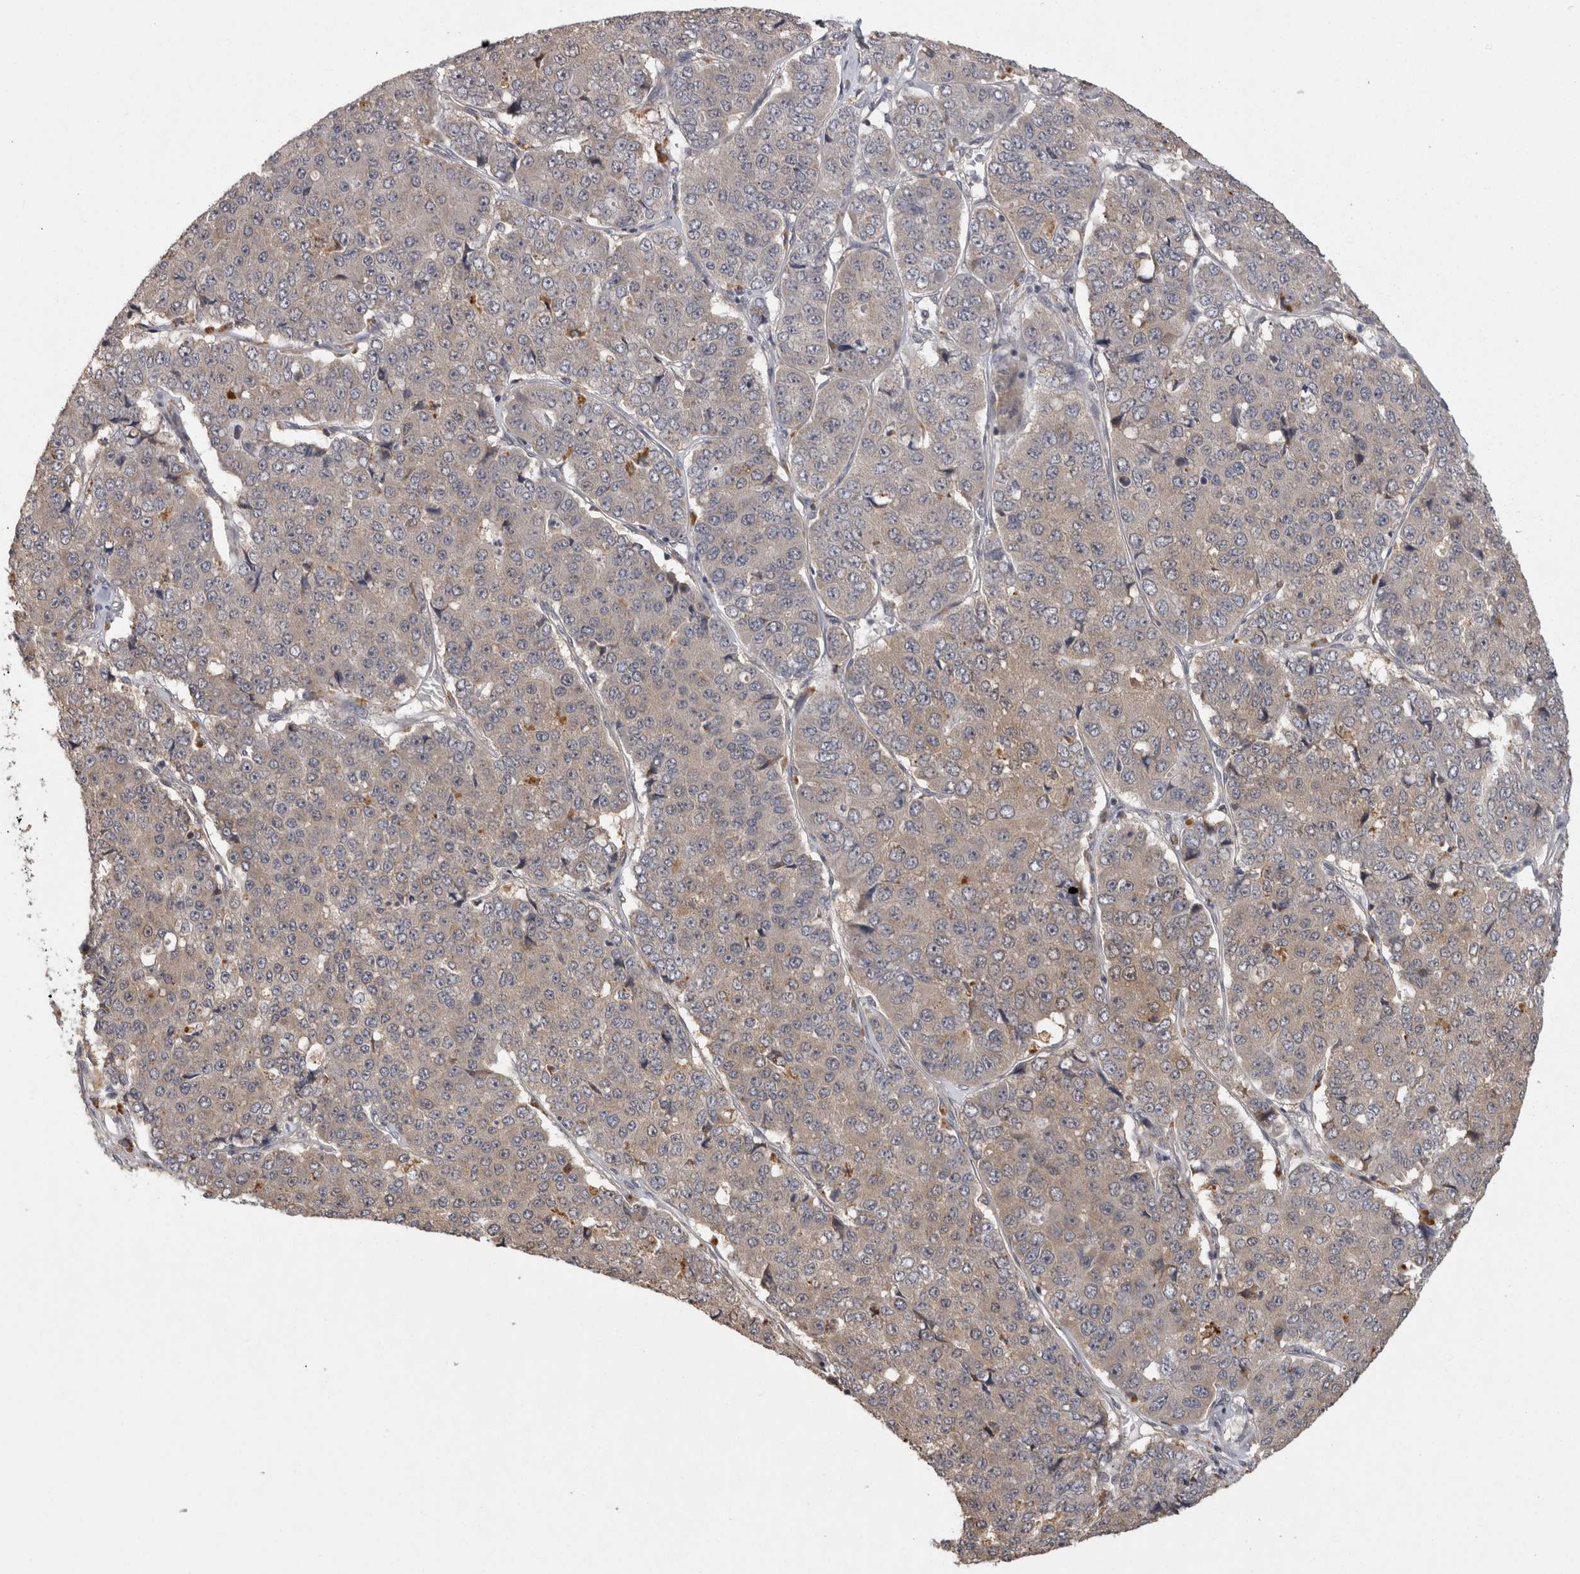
{"staining": {"intensity": "weak", "quantity": "<25%", "location": "cytoplasmic/membranous"}, "tissue": "pancreatic cancer", "cell_type": "Tumor cells", "image_type": "cancer", "snomed": [{"axis": "morphology", "description": "Adenocarcinoma, NOS"}, {"axis": "topography", "description": "Pancreas"}], "caption": "DAB immunohistochemical staining of adenocarcinoma (pancreatic) demonstrates no significant staining in tumor cells.", "gene": "ACAT2", "patient": {"sex": "male", "age": 50}}